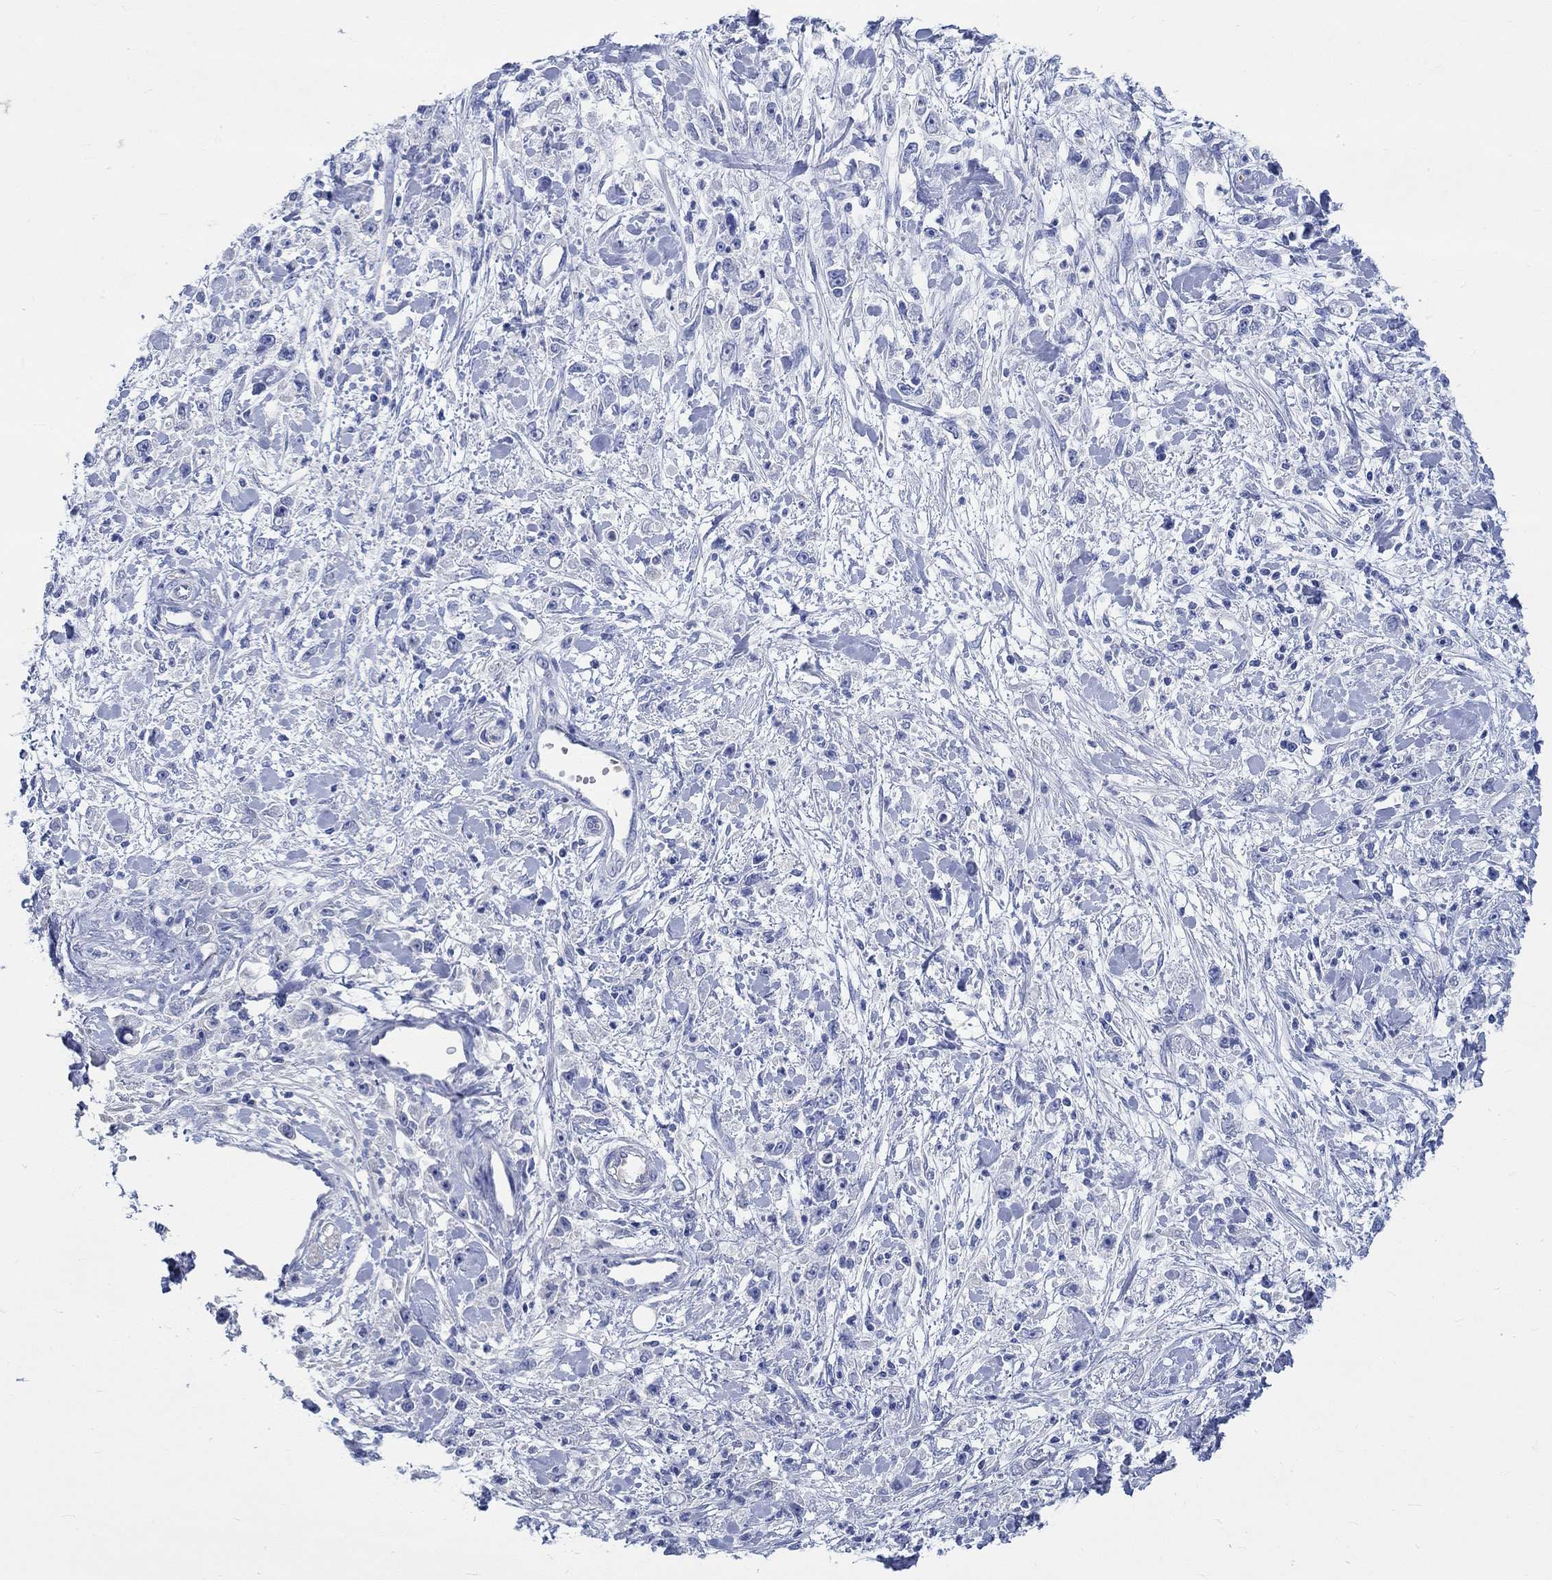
{"staining": {"intensity": "negative", "quantity": "none", "location": "none"}, "tissue": "stomach cancer", "cell_type": "Tumor cells", "image_type": "cancer", "snomed": [{"axis": "morphology", "description": "Adenocarcinoma, NOS"}, {"axis": "topography", "description": "Stomach"}], "caption": "A micrograph of adenocarcinoma (stomach) stained for a protein shows no brown staining in tumor cells.", "gene": "KCNA1", "patient": {"sex": "female", "age": 59}}